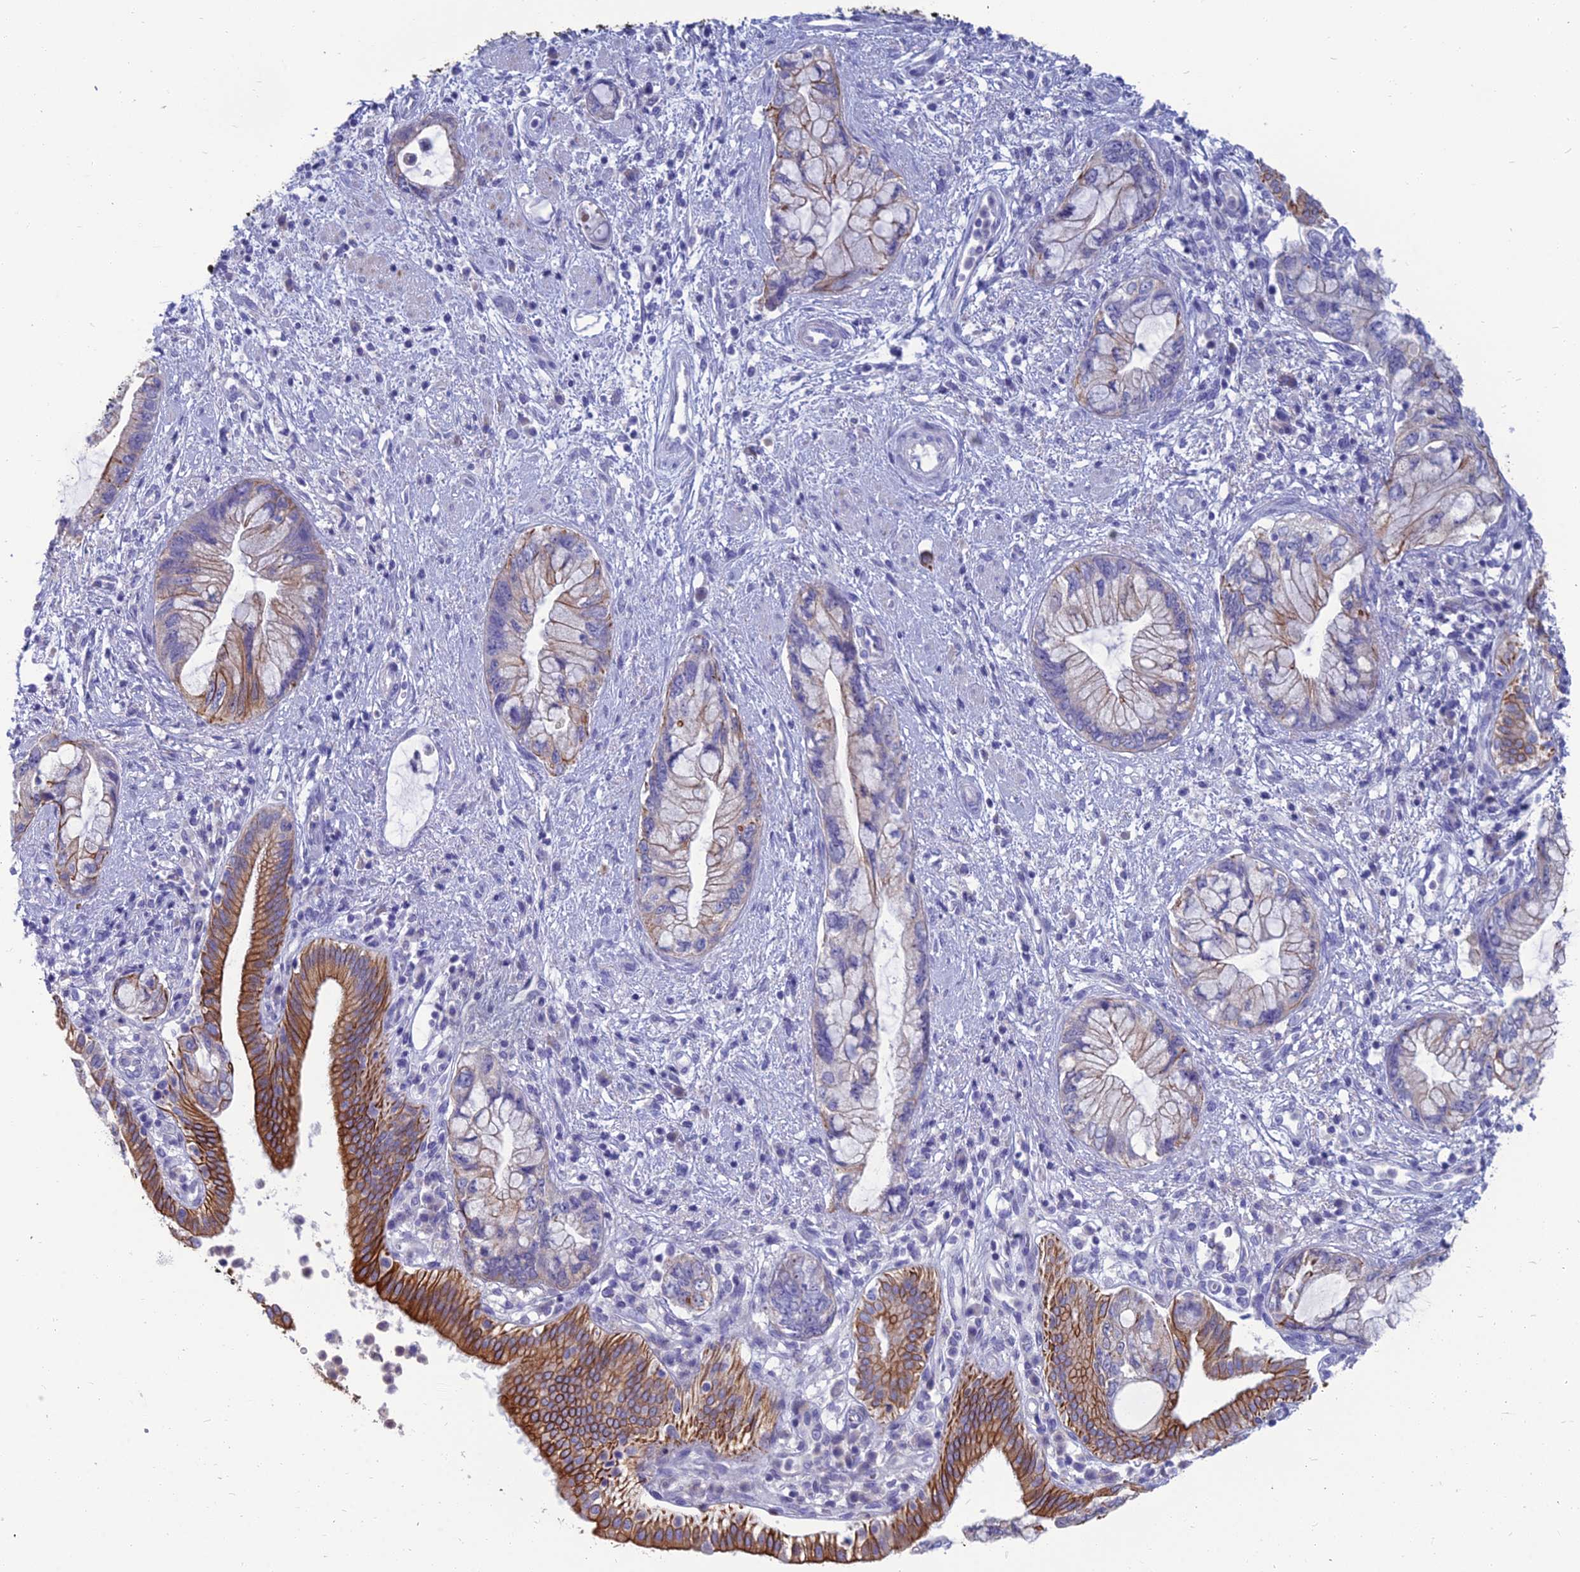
{"staining": {"intensity": "strong", "quantity": "<25%", "location": "cytoplasmic/membranous"}, "tissue": "pancreatic cancer", "cell_type": "Tumor cells", "image_type": "cancer", "snomed": [{"axis": "morphology", "description": "Adenocarcinoma, NOS"}, {"axis": "topography", "description": "Pancreas"}], "caption": "High-power microscopy captured an immunohistochemistry image of pancreatic cancer (adenocarcinoma), revealing strong cytoplasmic/membranous positivity in about <25% of tumor cells.", "gene": "SPTLC3", "patient": {"sex": "female", "age": 73}}